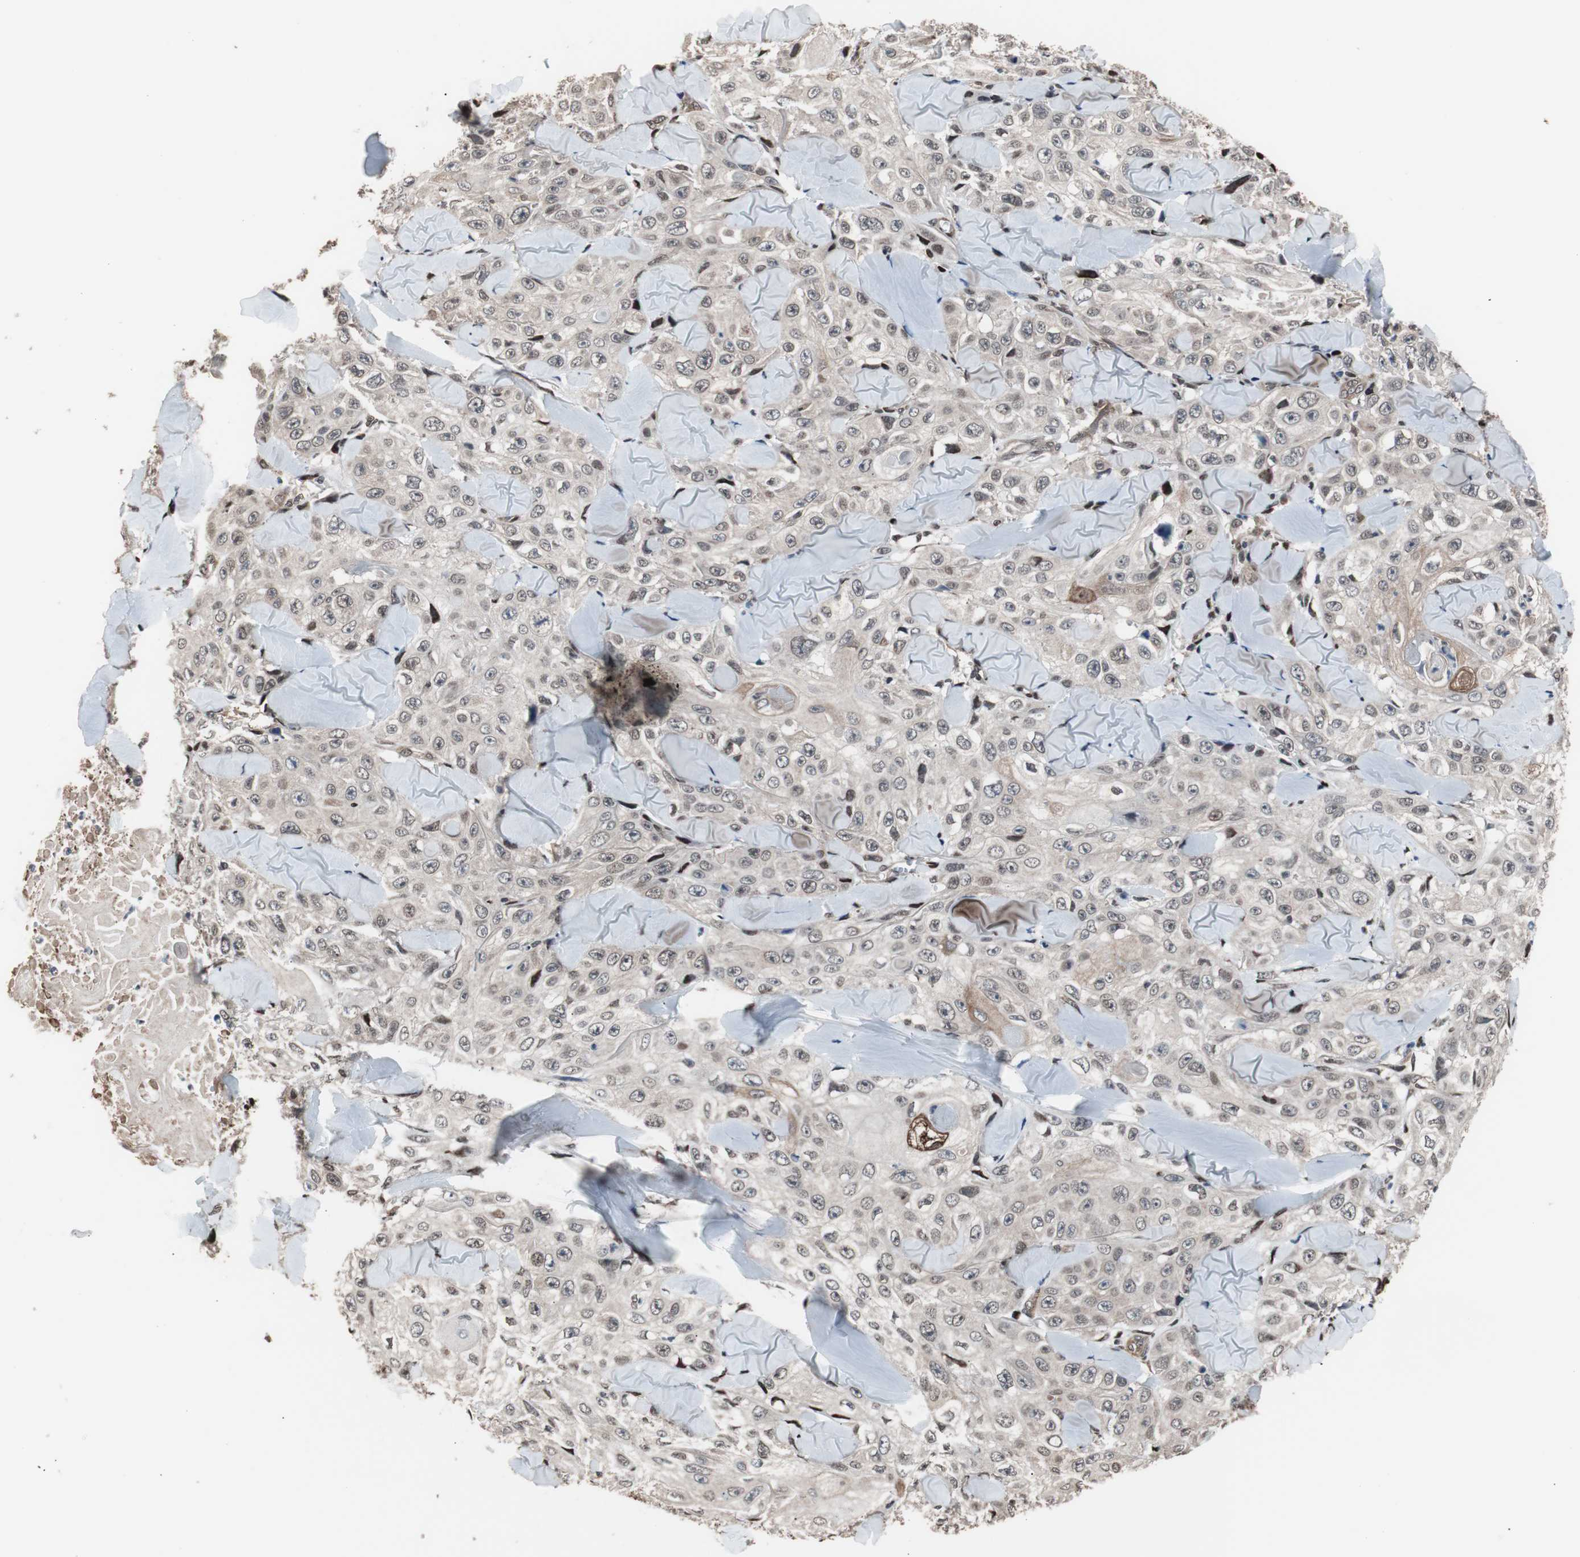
{"staining": {"intensity": "moderate", "quantity": "25%-75%", "location": "cytoplasmic/membranous,nuclear"}, "tissue": "skin cancer", "cell_type": "Tumor cells", "image_type": "cancer", "snomed": [{"axis": "morphology", "description": "Squamous cell carcinoma, NOS"}, {"axis": "topography", "description": "Skin"}], "caption": "Squamous cell carcinoma (skin) stained for a protein exhibits moderate cytoplasmic/membranous and nuclear positivity in tumor cells.", "gene": "POGZ", "patient": {"sex": "male", "age": 86}}